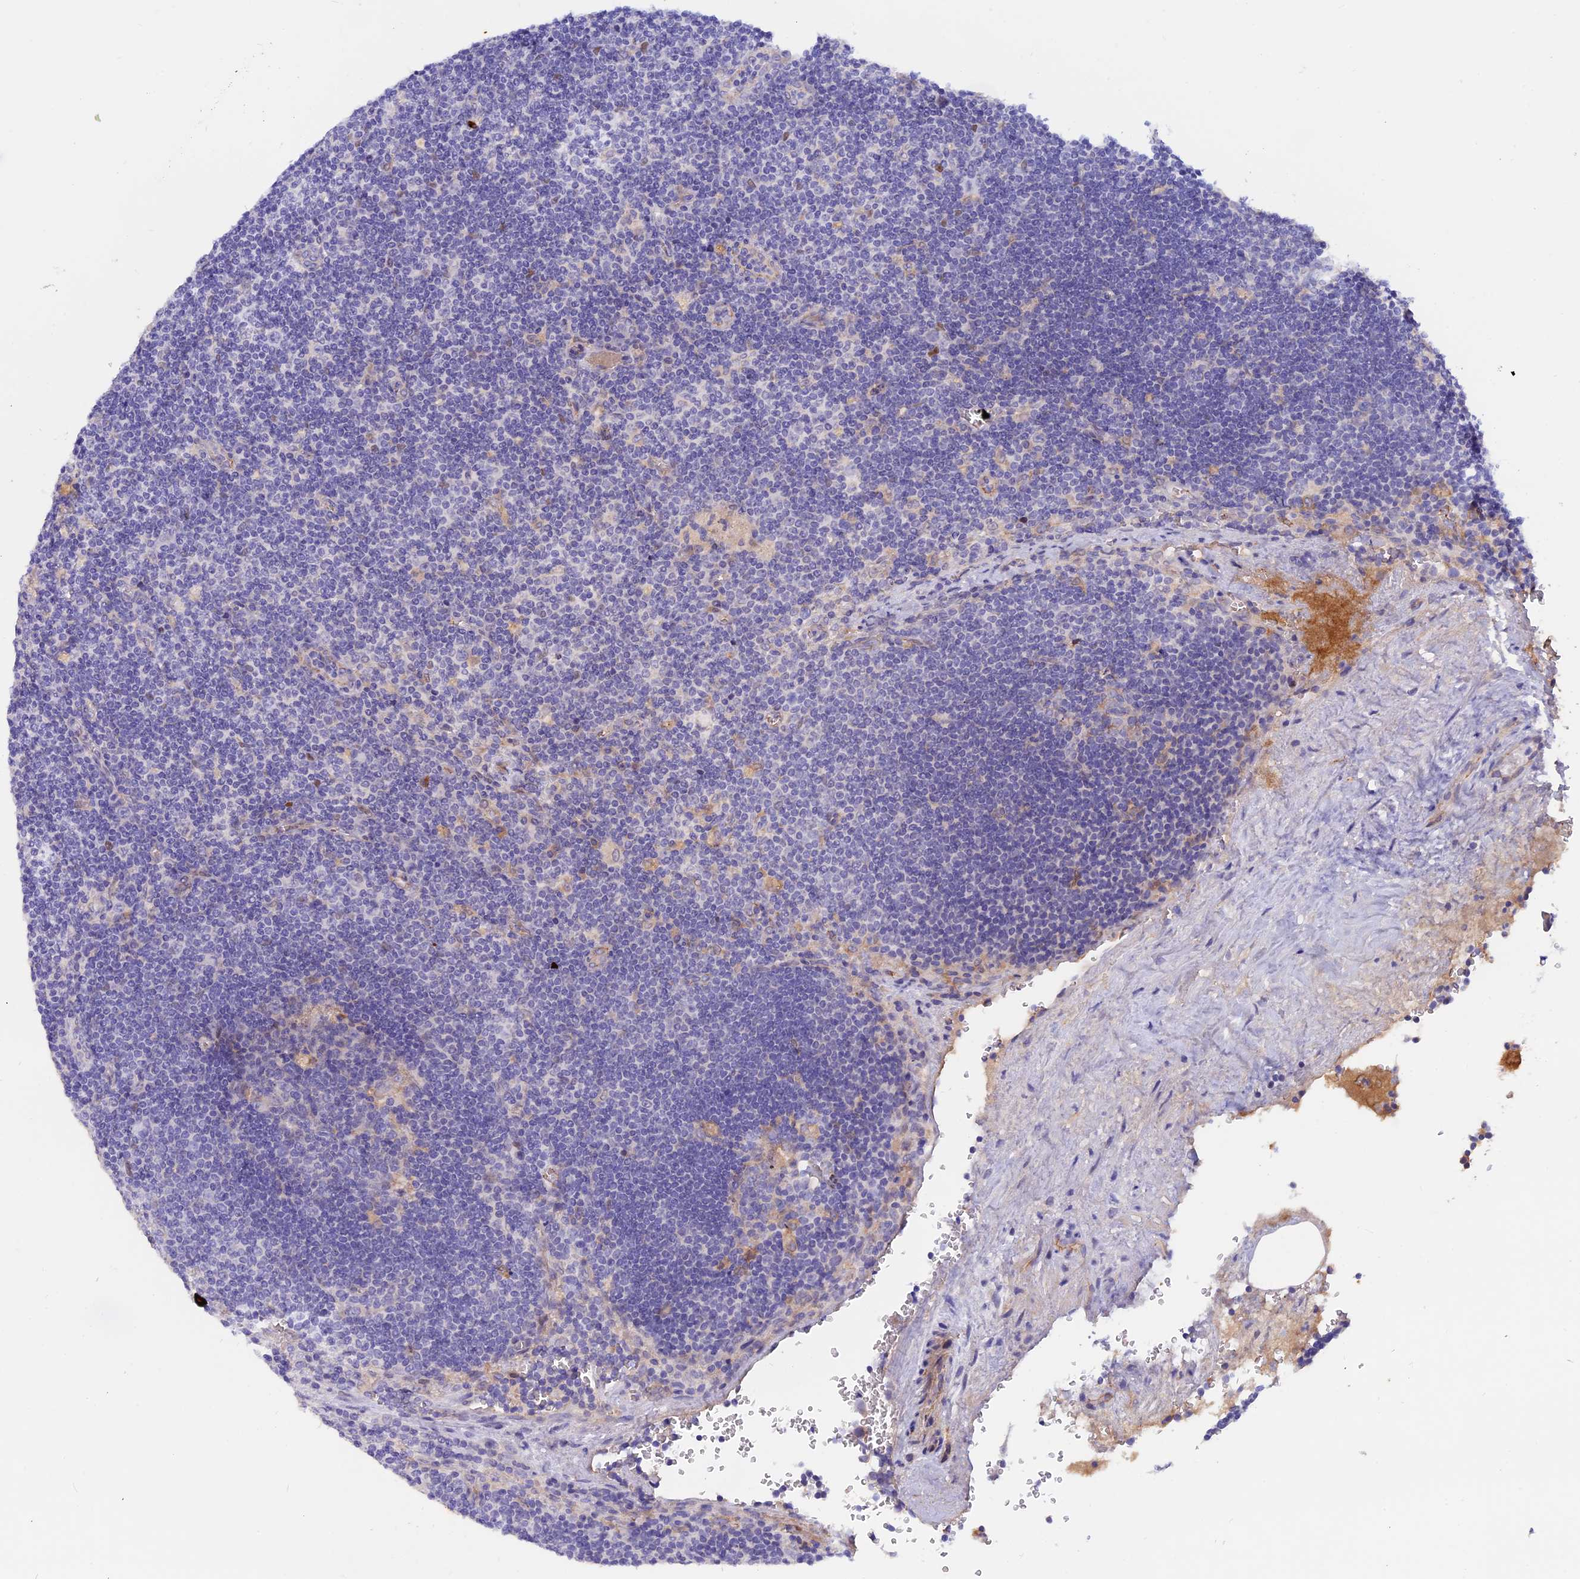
{"staining": {"intensity": "negative", "quantity": "none", "location": "none"}, "tissue": "lymph node", "cell_type": "Germinal center cells", "image_type": "normal", "snomed": [{"axis": "morphology", "description": "Normal tissue, NOS"}, {"axis": "topography", "description": "Lymph node"}], "caption": "High magnification brightfield microscopy of unremarkable lymph node stained with DAB (brown) and counterstained with hematoxylin (blue): germinal center cells show no significant expression.", "gene": "GK5", "patient": {"sex": "male", "age": 58}}